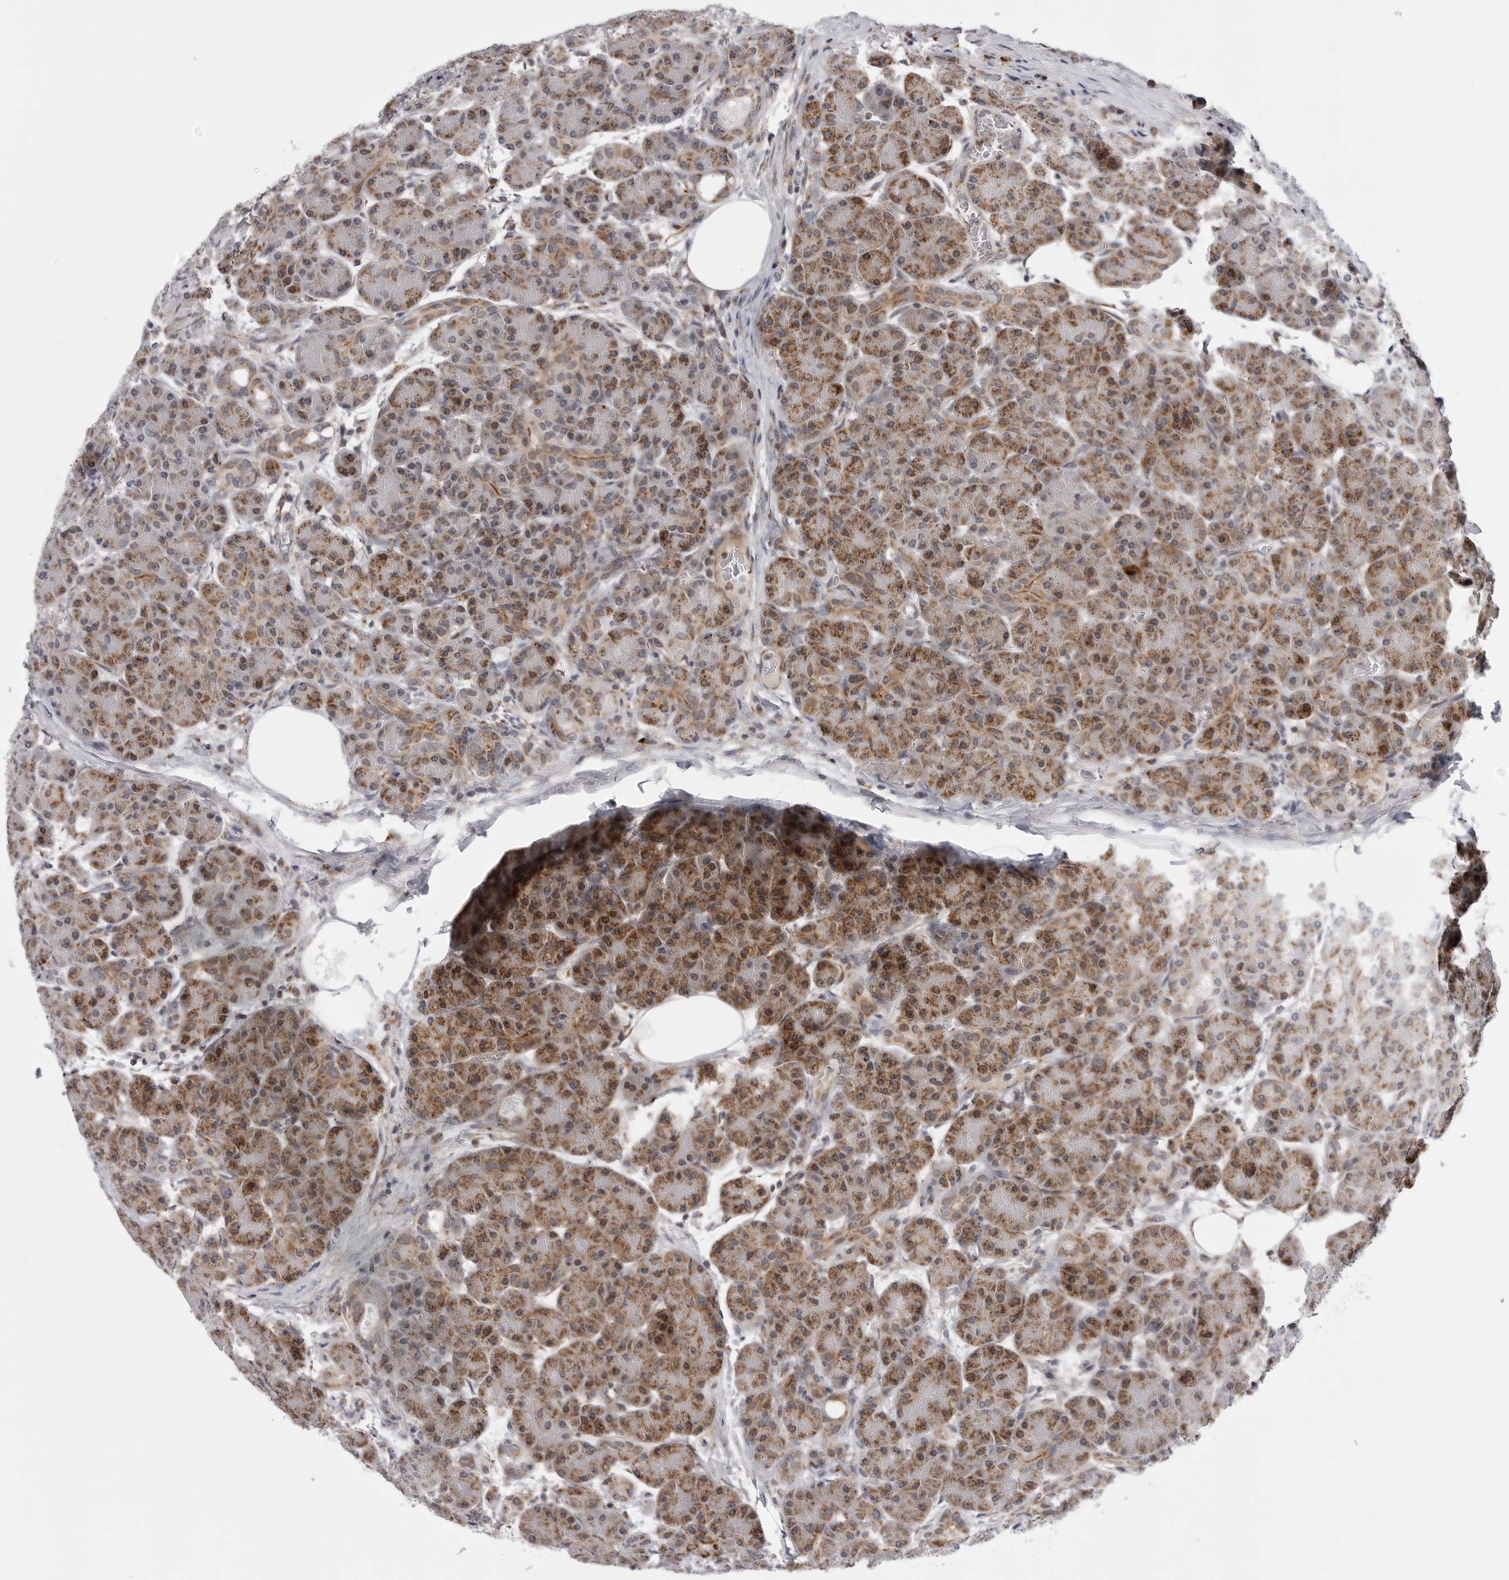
{"staining": {"intensity": "moderate", "quantity": "25%-75%", "location": "cytoplasmic/membranous"}, "tissue": "pancreas", "cell_type": "Exocrine glandular cells", "image_type": "normal", "snomed": [{"axis": "morphology", "description": "Normal tissue, NOS"}, {"axis": "topography", "description": "Pancreas"}], "caption": "High-magnification brightfield microscopy of benign pancreas stained with DAB (3,3'-diaminobenzidine) (brown) and counterstained with hematoxylin (blue). exocrine glandular cells exhibit moderate cytoplasmic/membranous positivity is present in approximately25%-75% of cells.", "gene": "CDK20", "patient": {"sex": "male", "age": 63}}